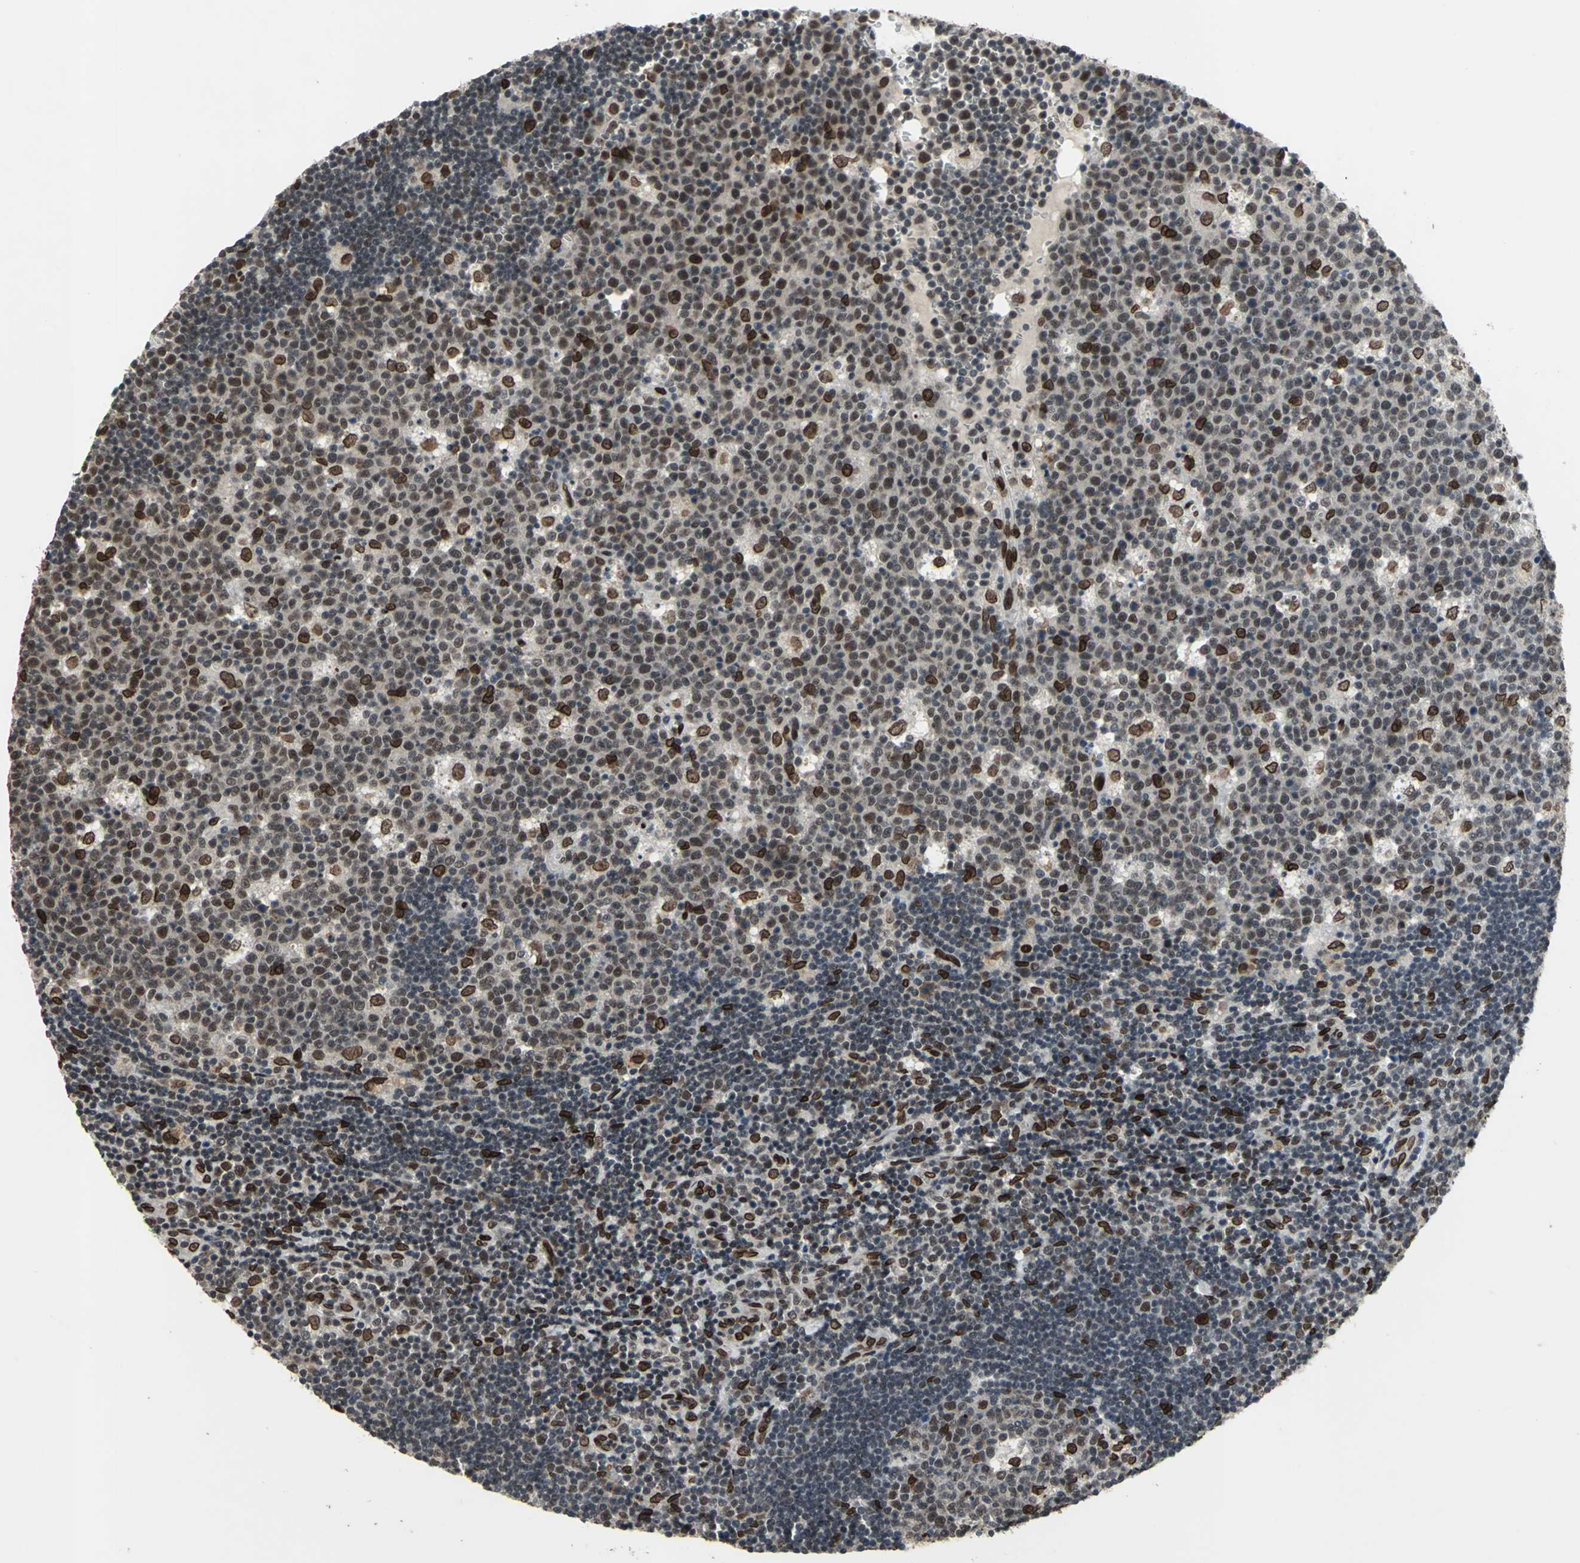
{"staining": {"intensity": "moderate", "quantity": ">75%", "location": "nuclear"}, "tissue": "lymph node", "cell_type": "Germinal center cells", "image_type": "normal", "snomed": [{"axis": "morphology", "description": "Normal tissue, NOS"}, {"axis": "topography", "description": "Lymph node"}, {"axis": "topography", "description": "Salivary gland"}], "caption": "DAB (3,3'-diaminobenzidine) immunohistochemical staining of normal lymph node displays moderate nuclear protein staining in approximately >75% of germinal center cells.", "gene": "ISY1", "patient": {"sex": "male", "age": 8}}